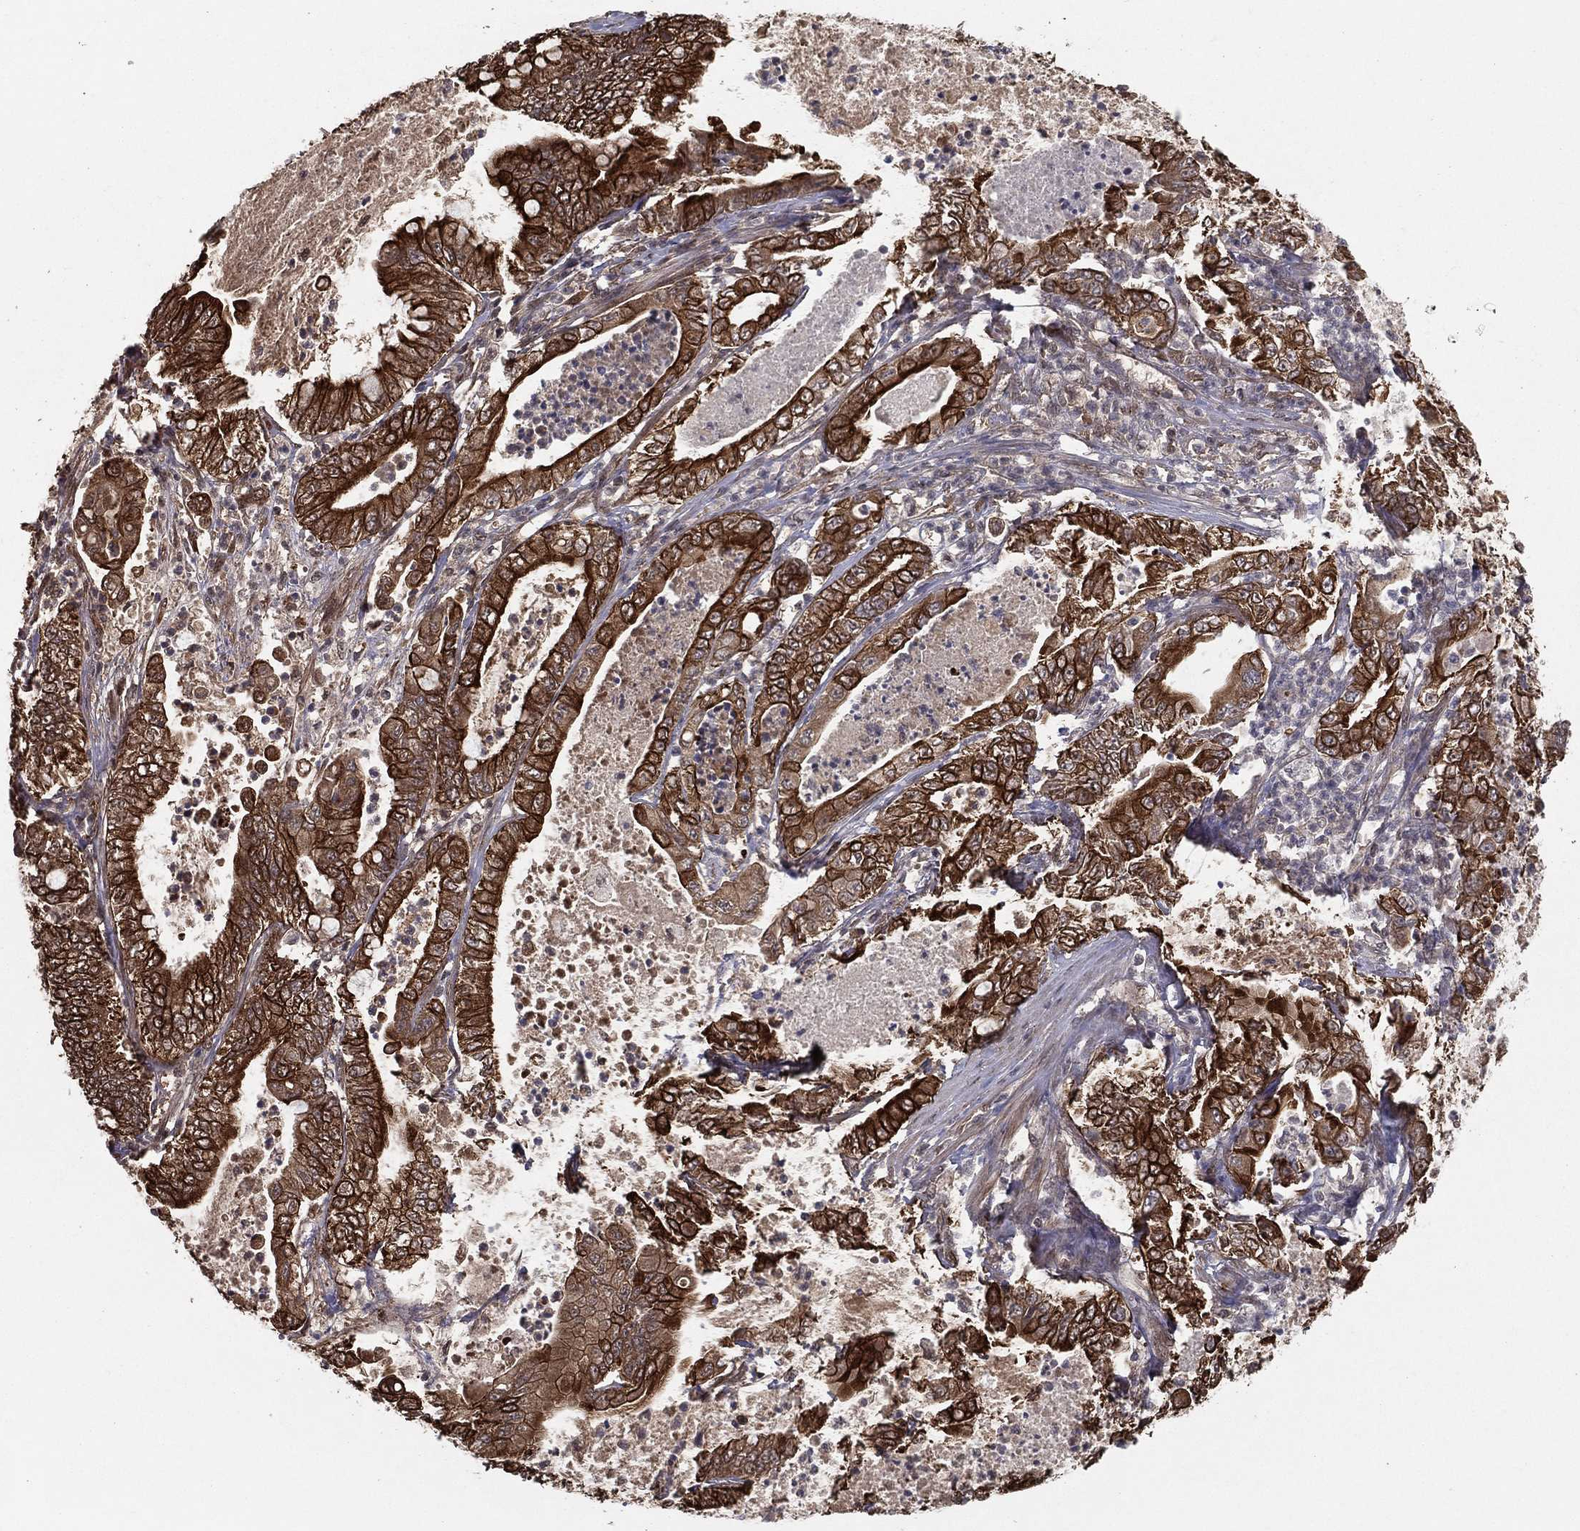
{"staining": {"intensity": "strong", "quantity": ">75%", "location": "cytoplasmic/membranous"}, "tissue": "pancreatic cancer", "cell_type": "Tumor cells", "image_type": "cancer", "snomed": [{"axis": "morphology", "description": "Adenocarcinoma, NOS"}, {"axis": "topography", "description": "Pancreas"}], "caption": "Immunohistochemical staining of adenocarcinoma (pancreatic) shows high levels of strong cytoplasmic/membranous protein expression in approximately >75% of tumor cells.", "gene": "SLC6A6", "patient": {"sex": "male", "age": 71}}